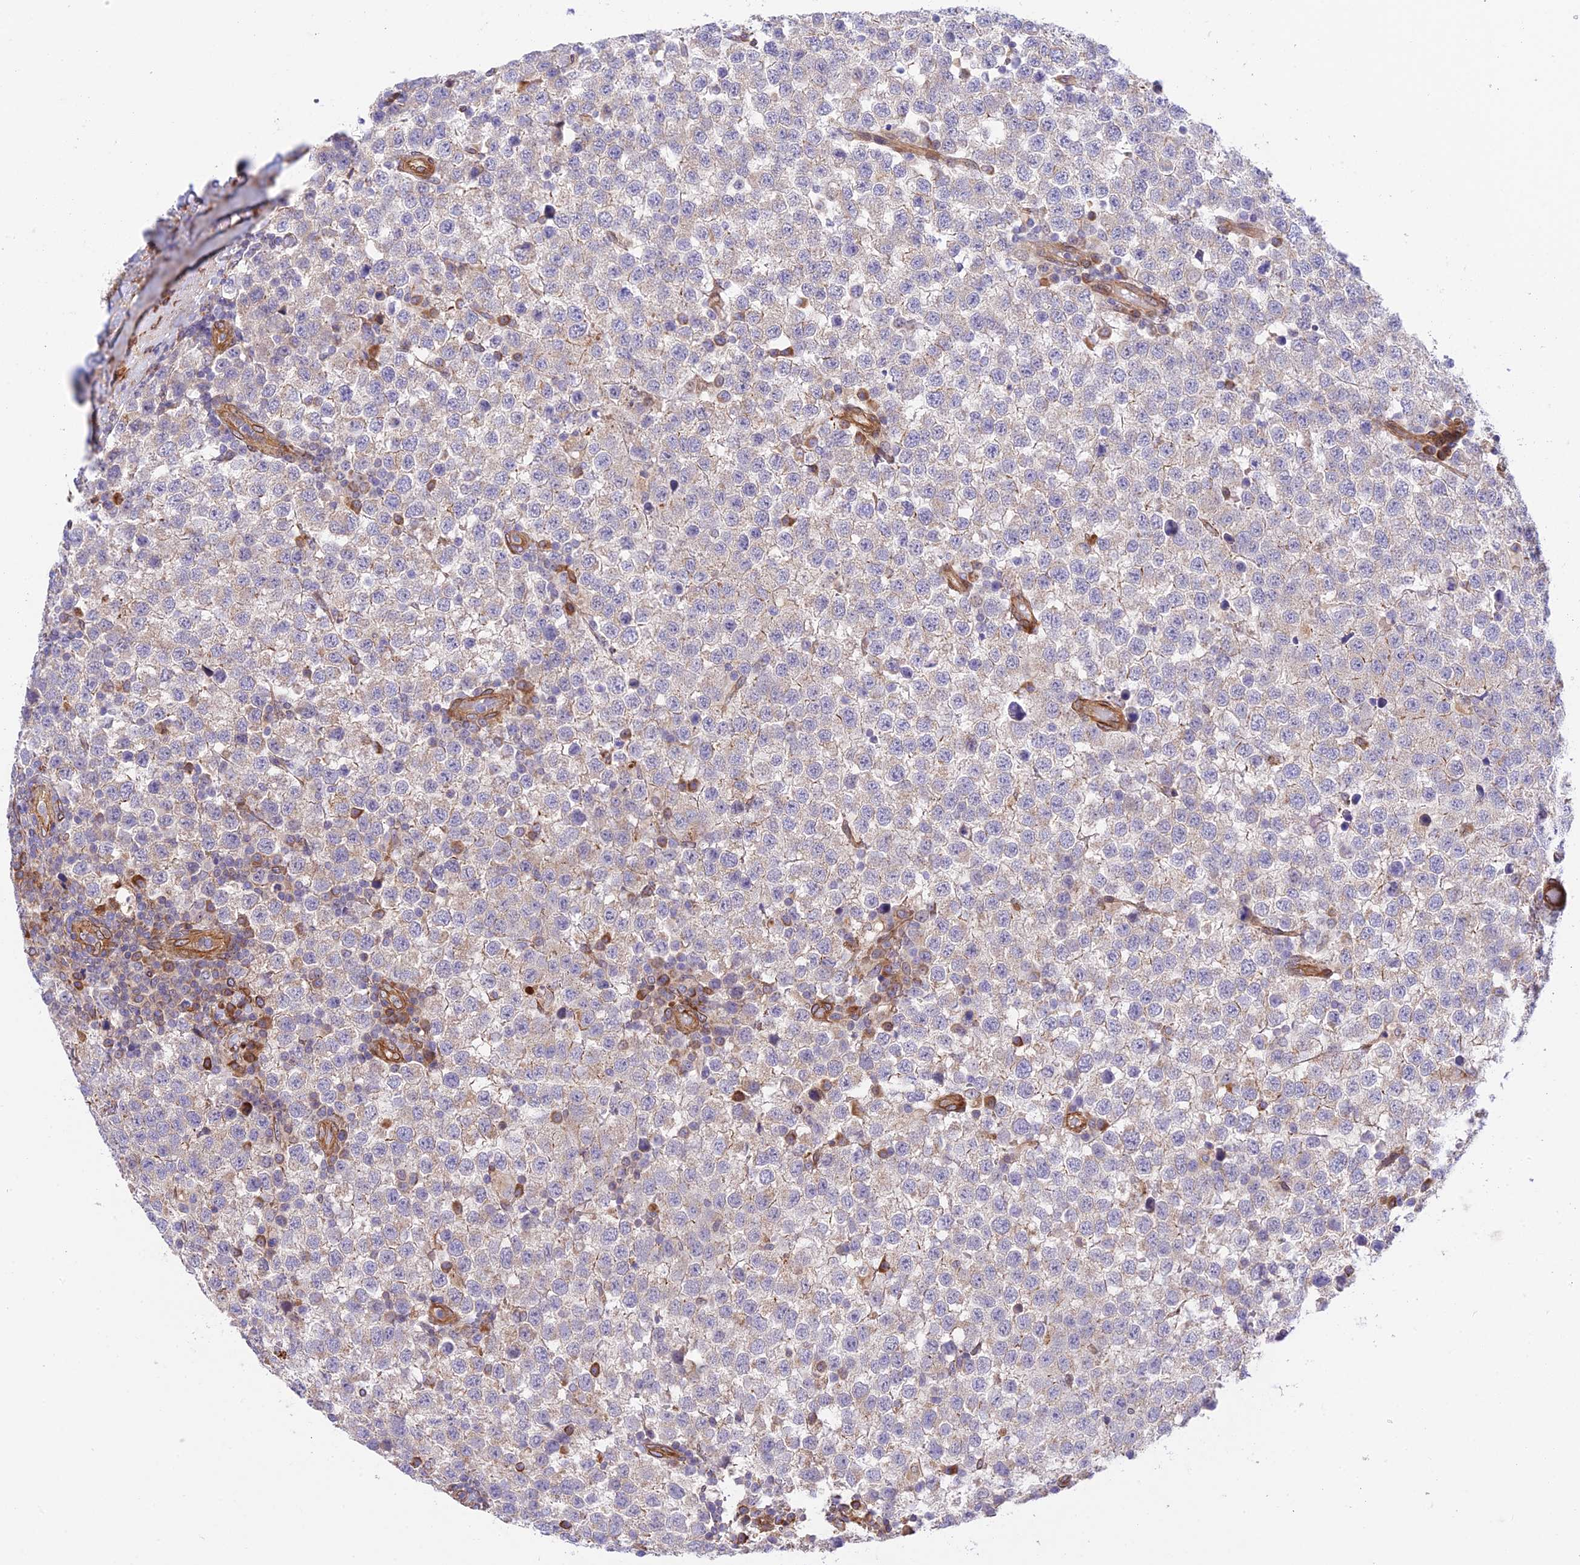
{"staining": {"intensity": "negative", "quantity": "none", "location": "none"}, "tissue": "testis cancer", "cell_type": "Tumor cells", "image_type": "cancer", "snomed": [{"axis": "morphology", "description": "Seminoma, NOS"}, {"axis": "topography", "description": "Testis"}], "caption": "IHC histopathology image of neoplastic tissue: human testis cancer stained with DAB (3,3'-diaminobenzidine) reveals no significant protein expression in tumor cells.", "gene": "EXOC3L4", "patient": {"sex": "male", "age": 34}}